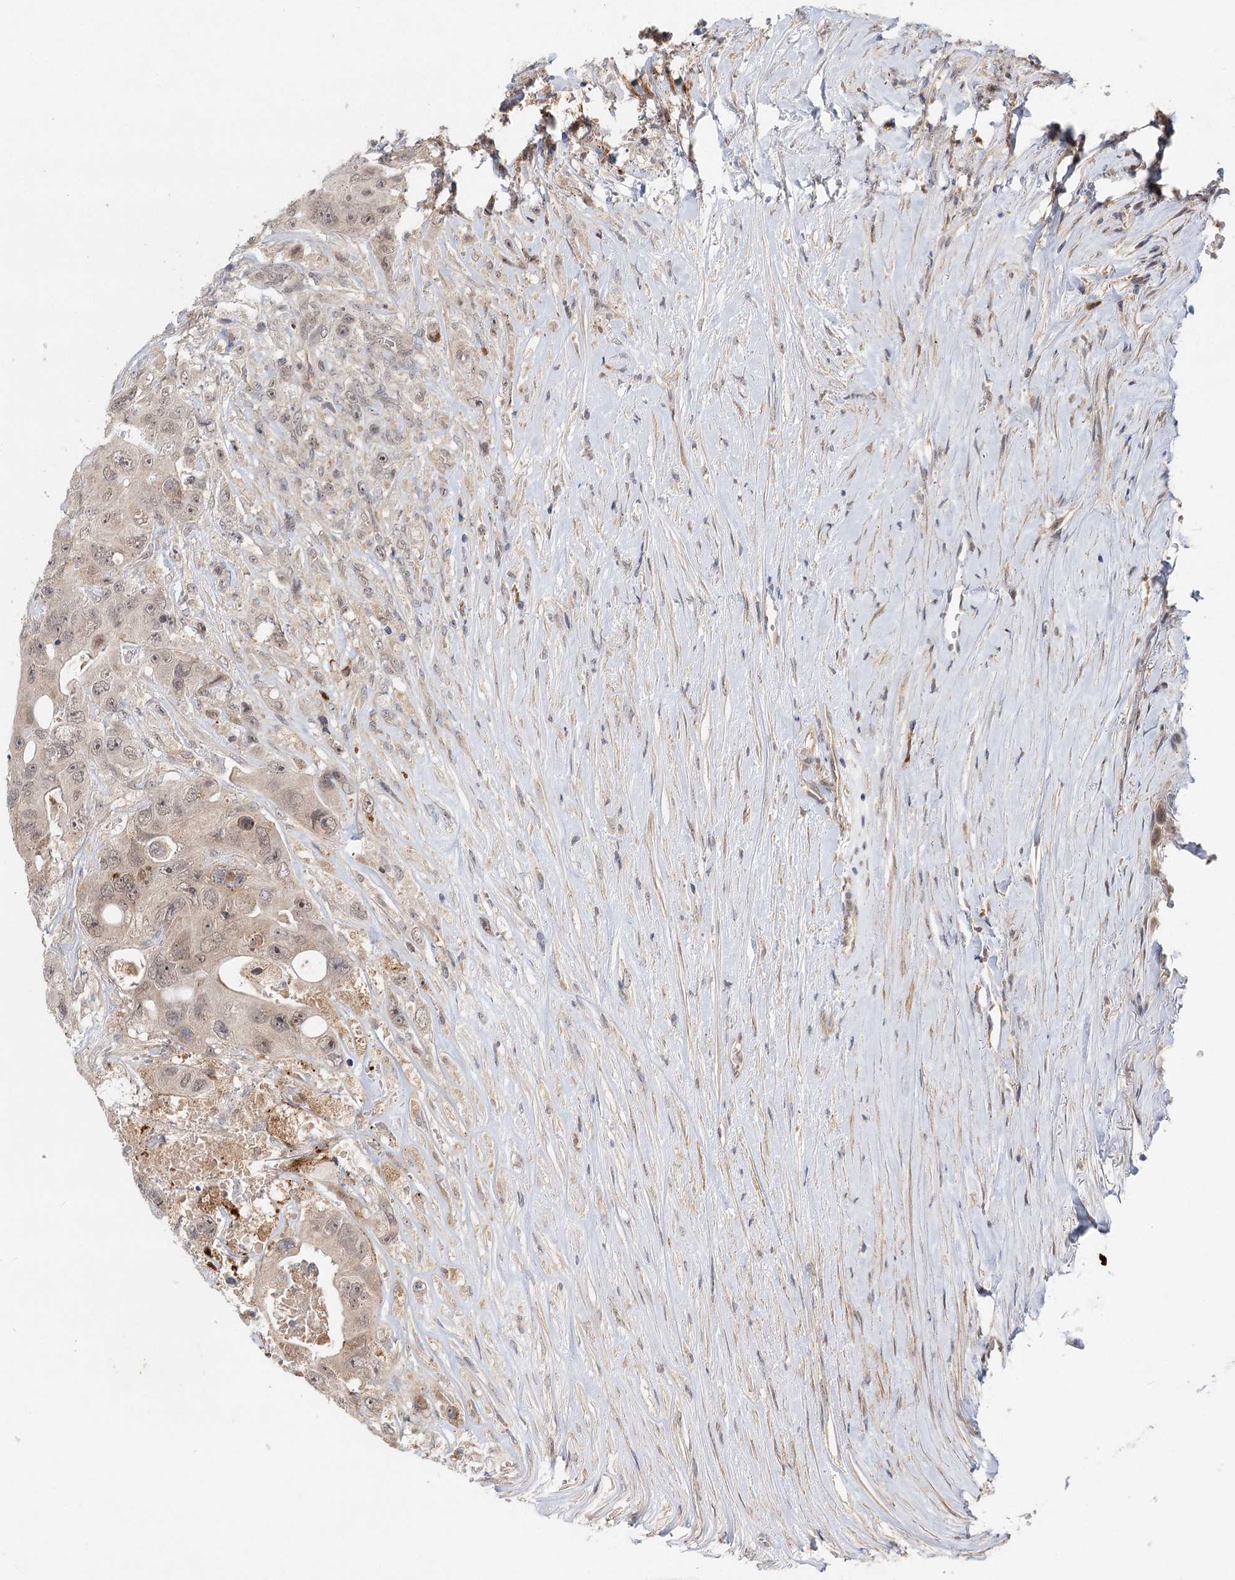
{"staining": {"intensity": "weak", "quantity": "<25%", "location": "nuclear"}, "tissue": "colorectal cancer", "cell_type": "Tumor cells", "image_type": "cancer", "snomed": [{"axis": "morphology", "description": "Adenocarcinoma, NOS"}, {"axis": "topography", "description": "Colon"}], "caption": "The immunohistochemistry image has no significant positivity in tumor cells of colorectal adenocarcinoma tissue.", "gene": "AP3B1", "patient": {"sex": "female", "age": 46}}